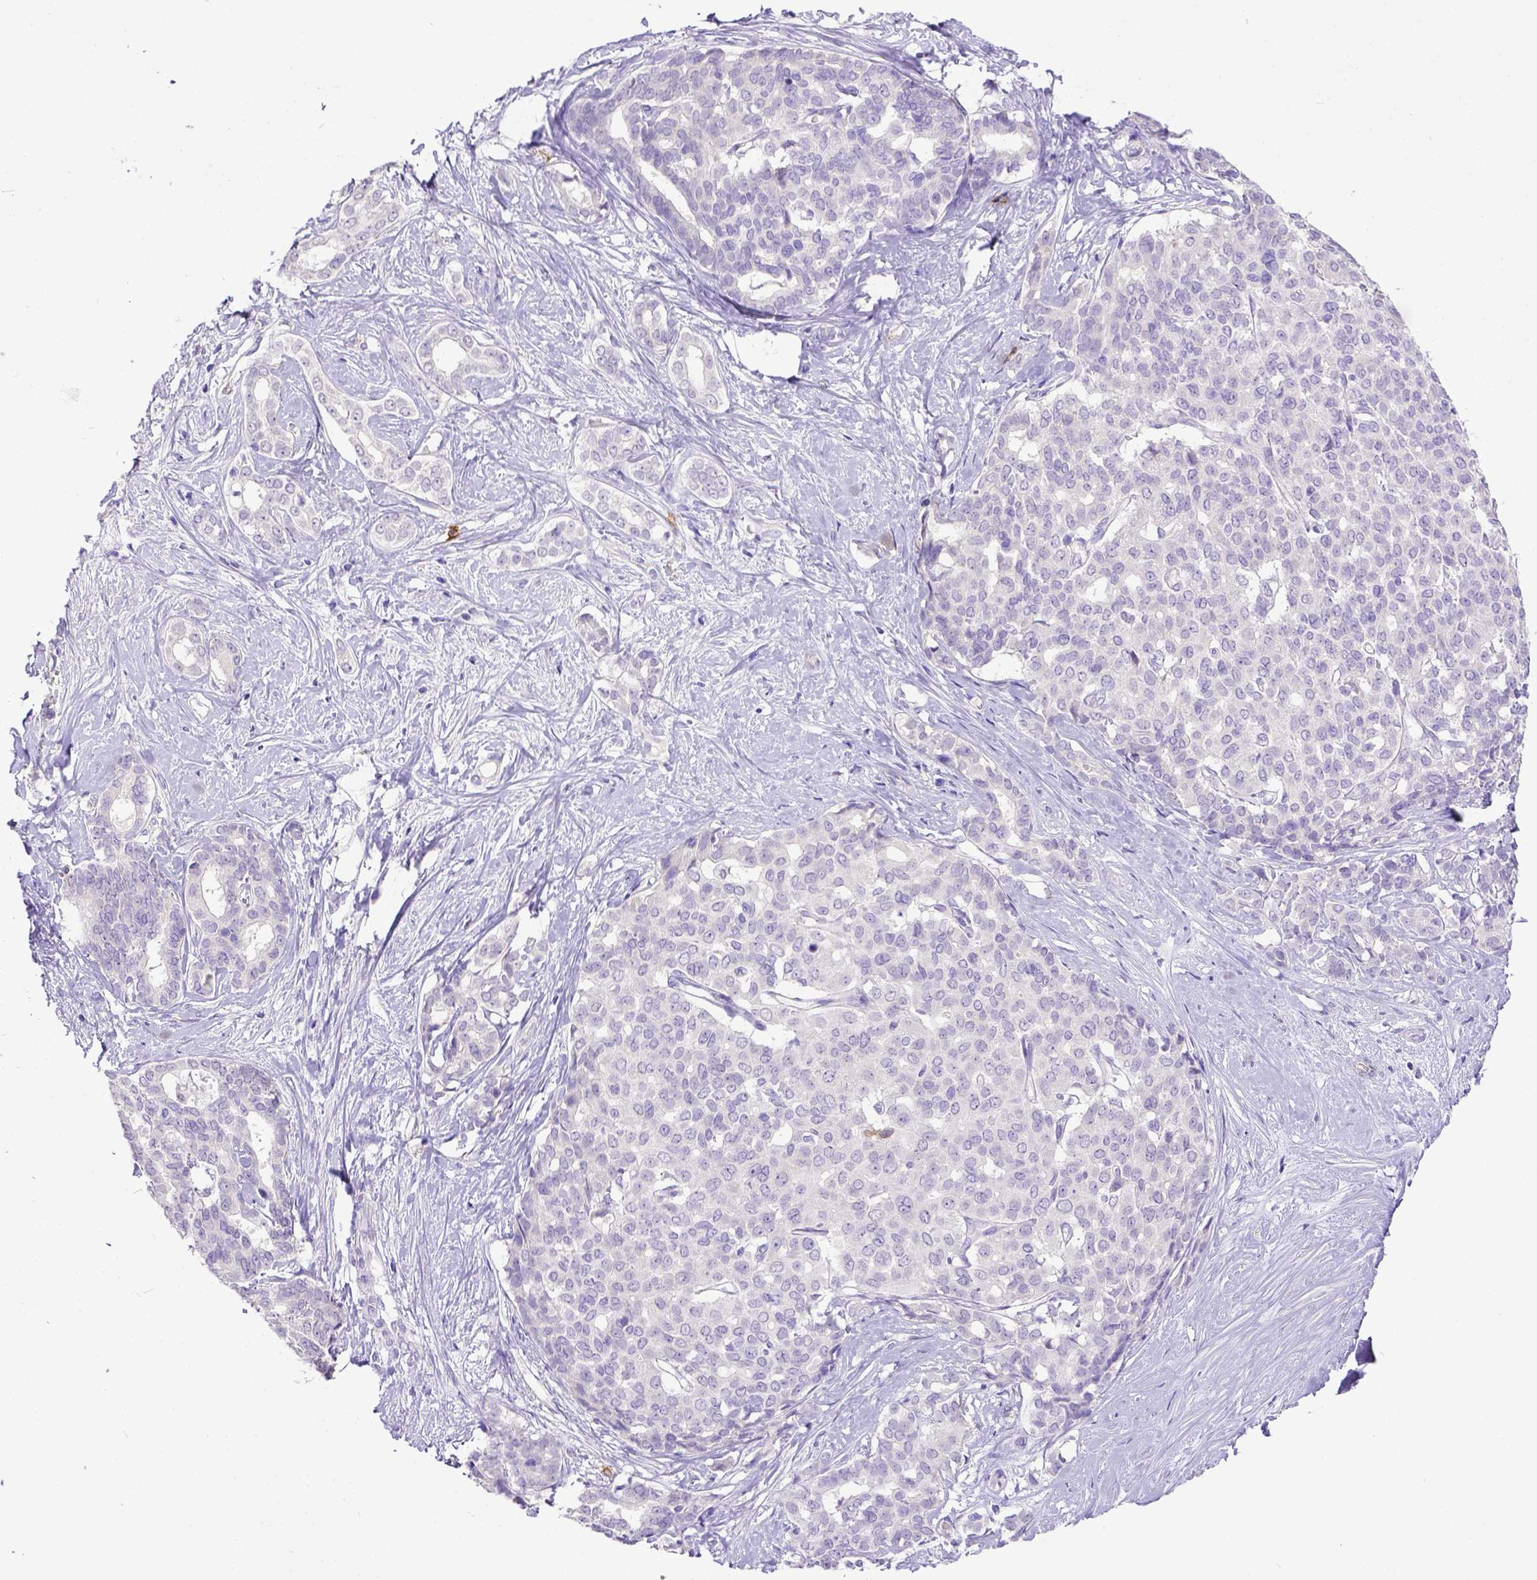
{"staining": {"intensity": "negative", "quantity": "none", "location": "none"}, "tissue": "liver cancer", "cell_type": "Tumor cells", "image_type": "cancer", "snomed": [{"axis": "morphology", "description": "Cholangiocarcinoma"}, {"axis": "topography", "description": "Liver"}], "caption": "Tumor cells are negative for protein expression in human liver cancer.", "gene": "KIT", "patient": {"sex": "female", "age": 47}}